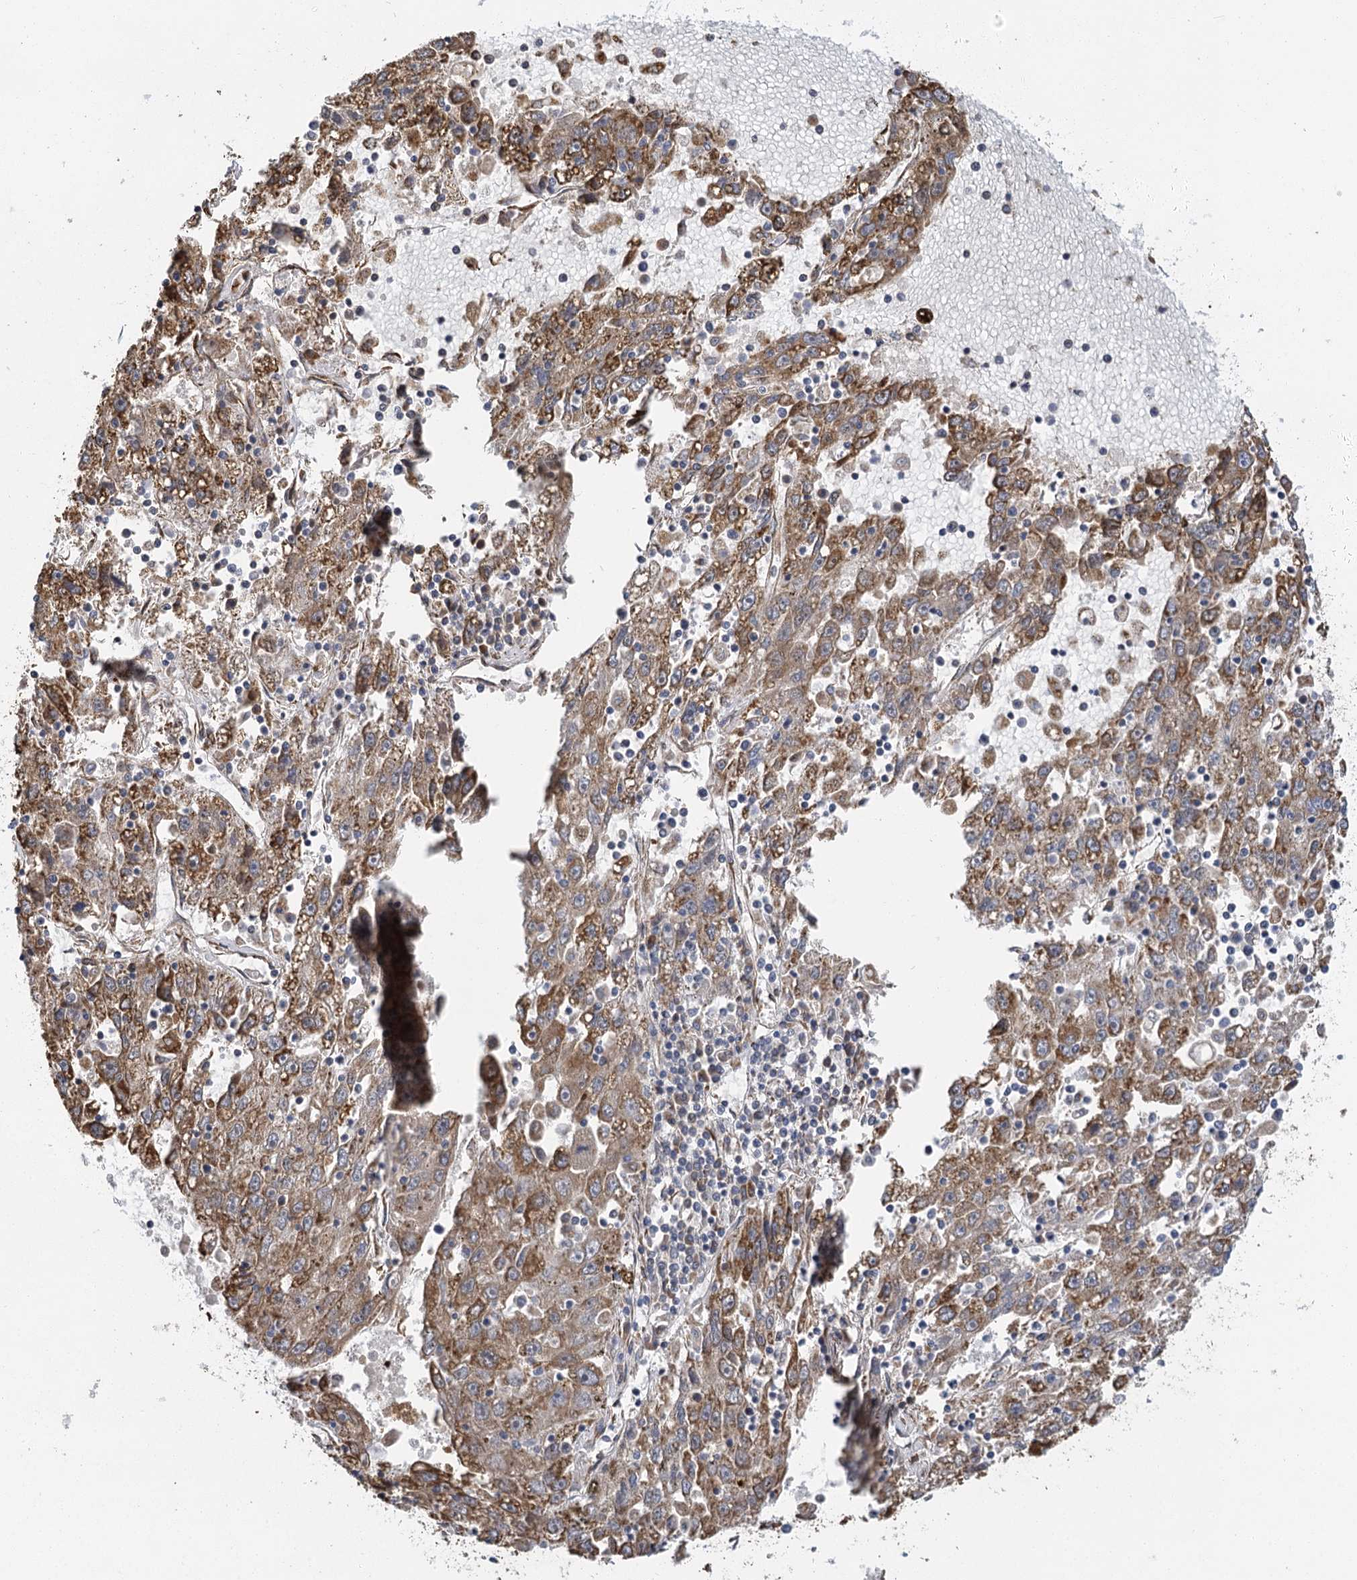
{"staining": {"intensity": "moderate", "quantity": "25%-75%", "location": "cytoplasmic/membranous"}, "tissue": "liver cancer", "cell_type": "Tumor cells", "image_type": "cancer", "snomed": [{"axis": "morphology", "description": "Carcinoma, Hepatocellular, NOS"}, {"axis": "topography", "description": "Liver"}], "caption": "Liver hepatocellular carcinoma was stained to show a protein in brown. There is medium levels of moderate cytoplasmic/membranous positivity in about 25%-75% of tumor cells.", "gene": "IL11RA", "patient": {"sex": "male", "age": 49}}